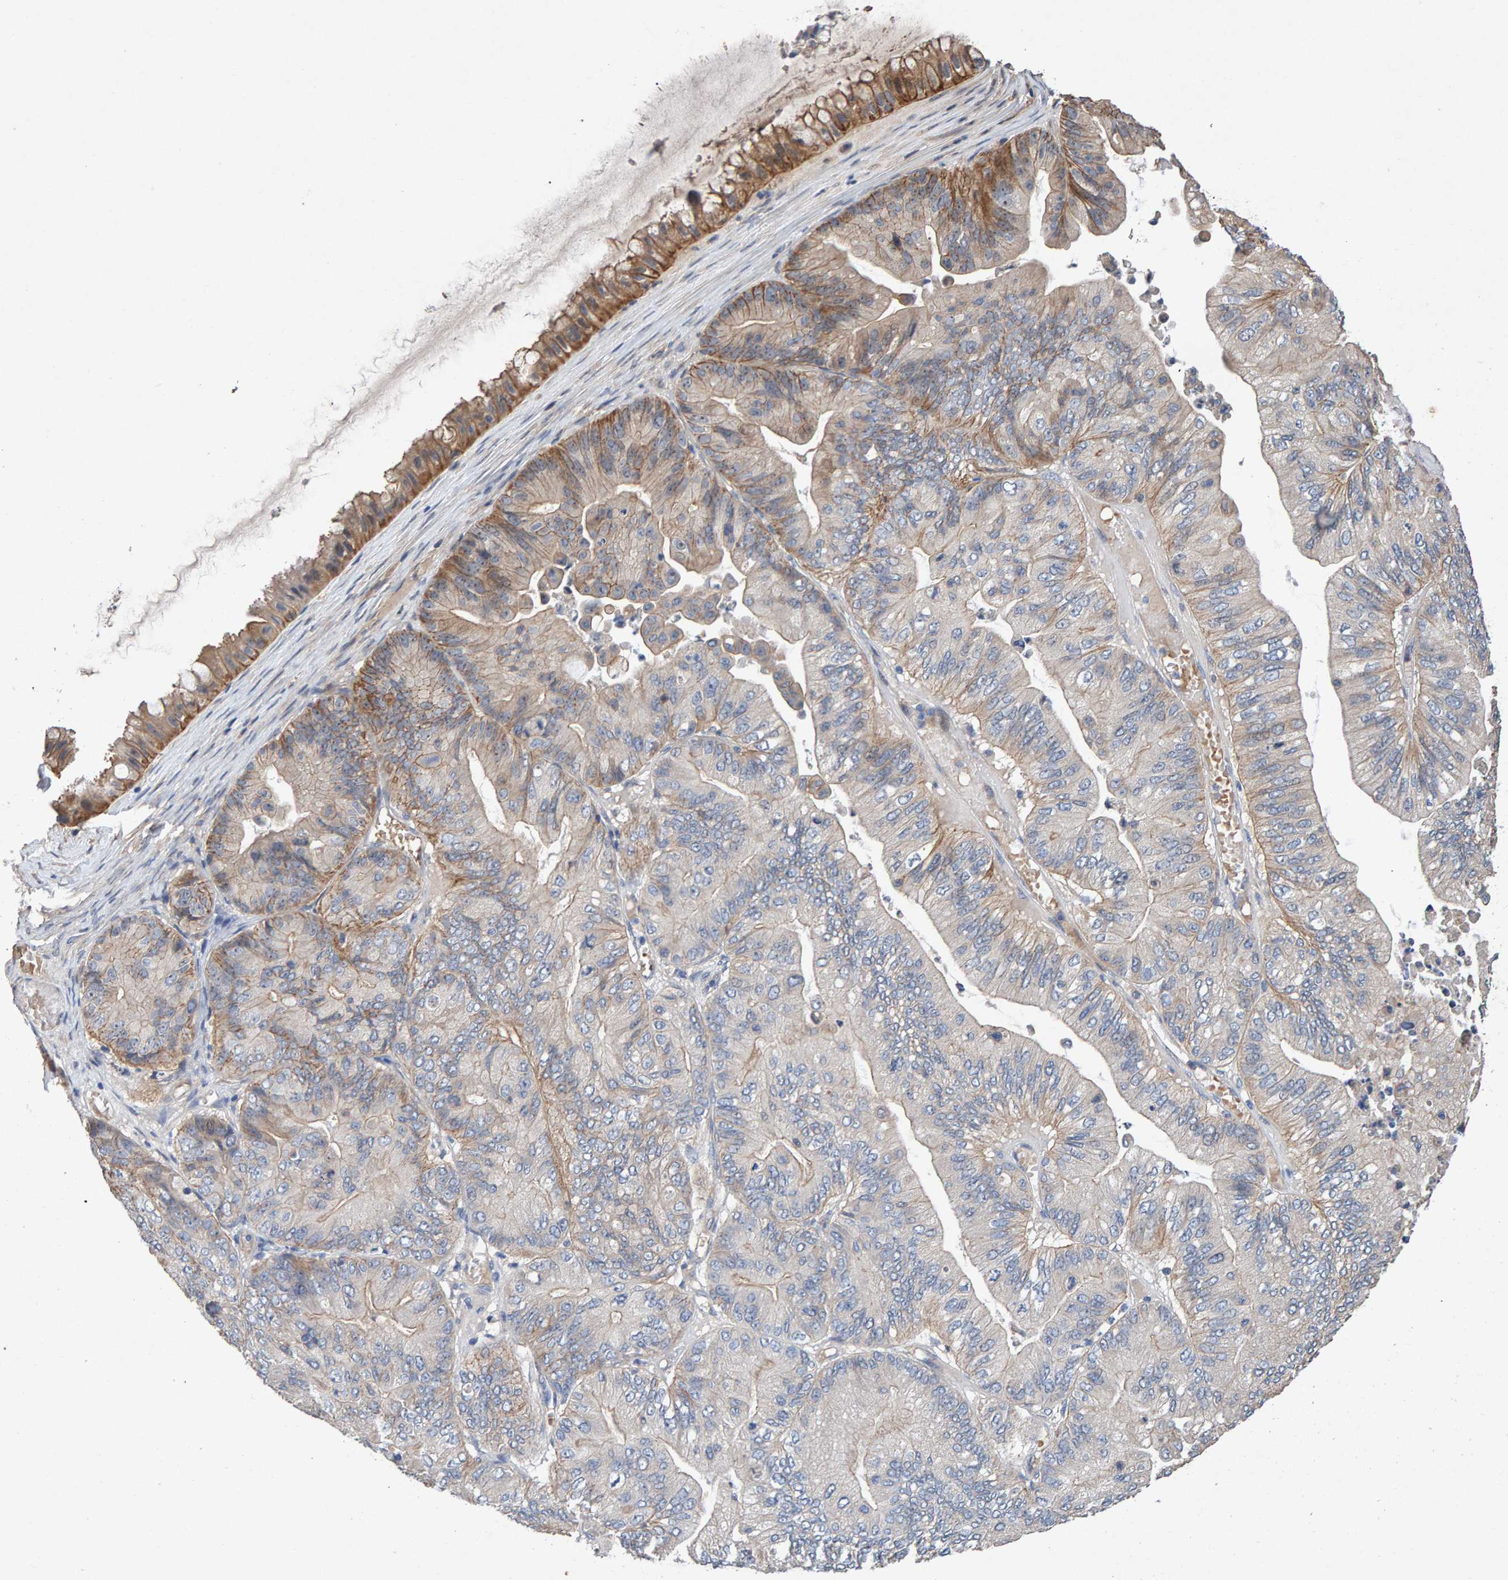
{"staining": {"intensity": "moderate", "quantity": "<25%", "location": "cytoplasmic/membranous"}, "tissue": "ovarian cancer", "cell_type": "Tumor cells", "image_type": "cancer", "snomed": [{"axis": "morphology", "description": "Cystadenocarcinoma, mucinous, NOS"}, {"axis": "topography", "description": "Ovary"}], "caption": "High-power microscopy captured an immunohistochemistry micrograph of mucinous cystadenocarcinoma (ovarian), revealing moderate cytoplasmic/membranous positivity in about <25% of tumor cells.", "gene": "EFR3A", "patient": {"sex": "female", "age": 61}}